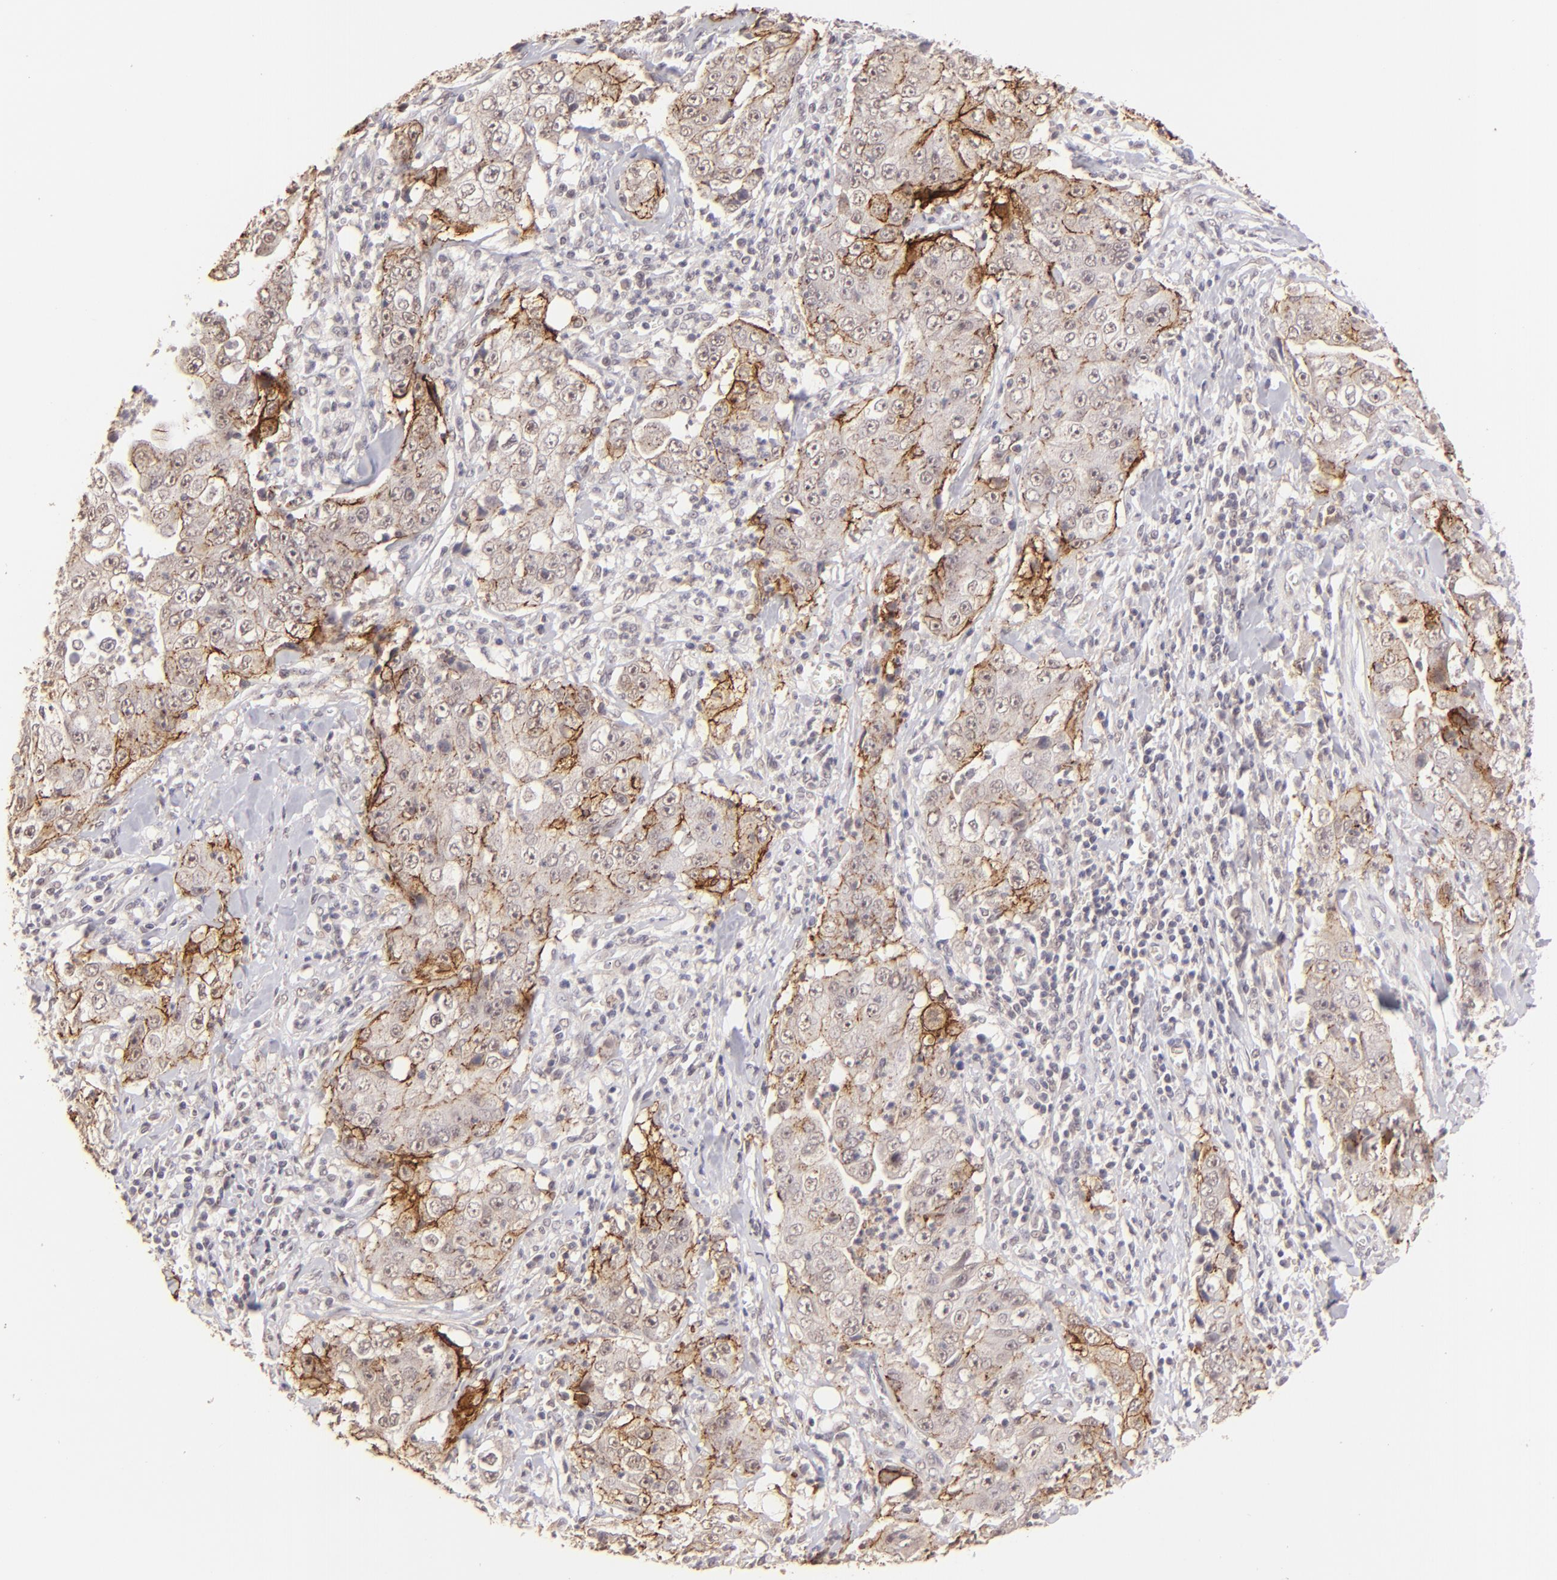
{"staining": {"intensity": "moderate", "quantity": "<25%", "location": "cytoplasmic/membranous"}, "tissue": "lung cancer", "cell_type": "Tumor cells", "image_type": "cancer", "snomed": [{"axis": "morphology", "description": "Squamous cell carcinoma, NOS"}, {"axis": "topography", "description": "Lung"}], "caption": "Protein staining of squamous cell carcinoma (lung) tissue demonstrates moderate cytoplasmic/membranous expression in approximately <25% of tumor cells.", "gene": "CLDN1", "patient": {"sex": "male", "age": 64}}